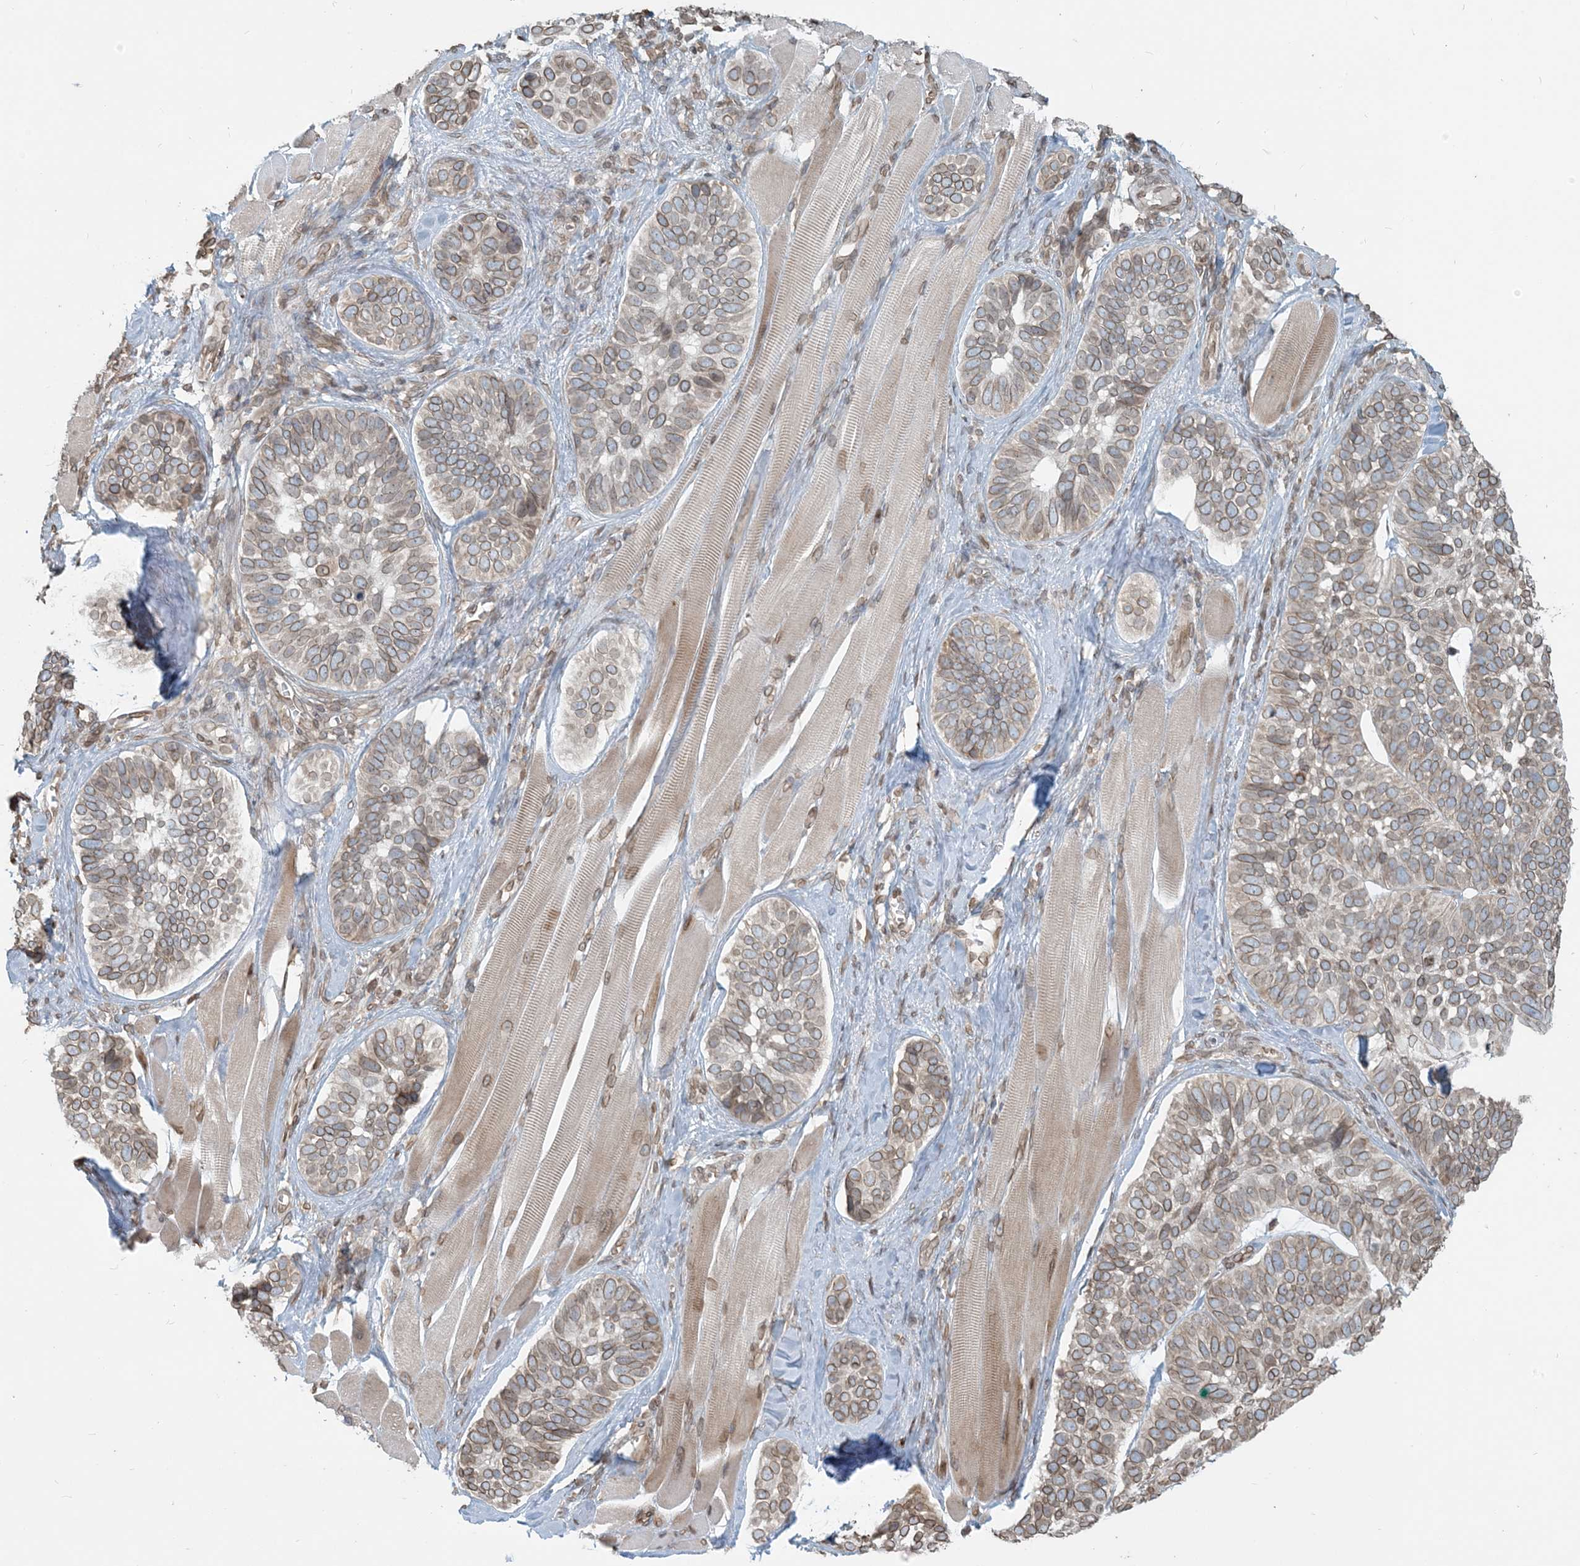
{"staining": {"intensity": "weak", "quantity": ">75%", "location": "cytoplasmic/membranous,nuclear"}, "tissue": "skin cancer", "cell_type": "Tumor cells", "image_type": "cancer", "snomed": [{"axis": "morphology", "description": "Basal cell carcinoma"}, {"axis": "topography", "description": "Skin"}], "caption": "Tumor cells reveal weak cytoplasmic/membranous and nuclear positivity in approximately >75% of cells in skin basal cell carcinoma. (brown staining indicates protein expression, while blue staining denotes nuclei).", "gene": "WWP1", "patient": {"sex": "male", "age": 62}}